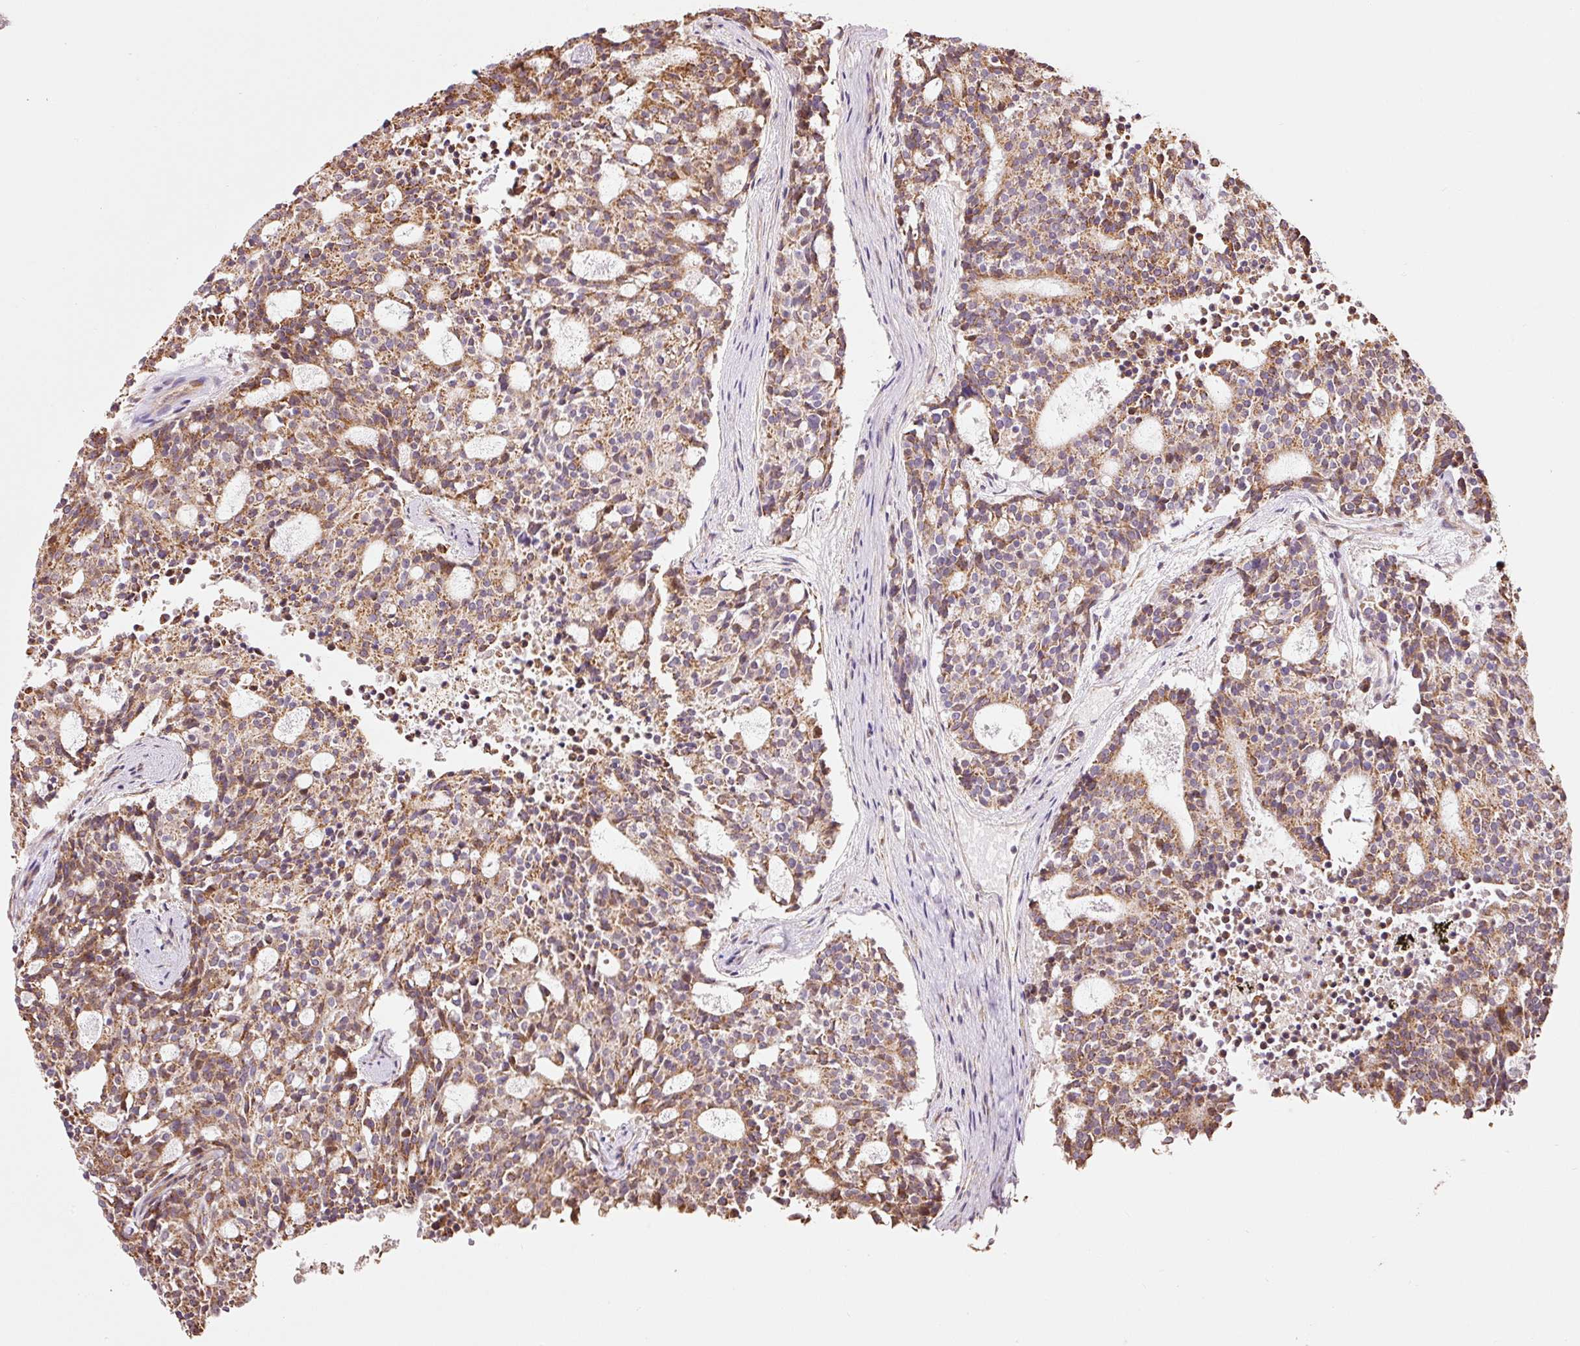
{"staining": {"intensity": "moderate", "quantity": ">75%", "location": "cytoplasmic/membranous"}, "tissue": "carcinoid", "cell_type": "Tumor cells", "image_type": "cancer", "snomed": [{"axis": "morphology", "description": "Carcinoid, malignant, NOS"}, {"axis": "topography", "description": "Pancreas"}], "caption": "A brown stain highlights moderate cytoplasmic/membranous expression of a protein in carcinoid tumor cells.", "gene": "ETF1", "patient": {"sex": "female", "age": 54}}